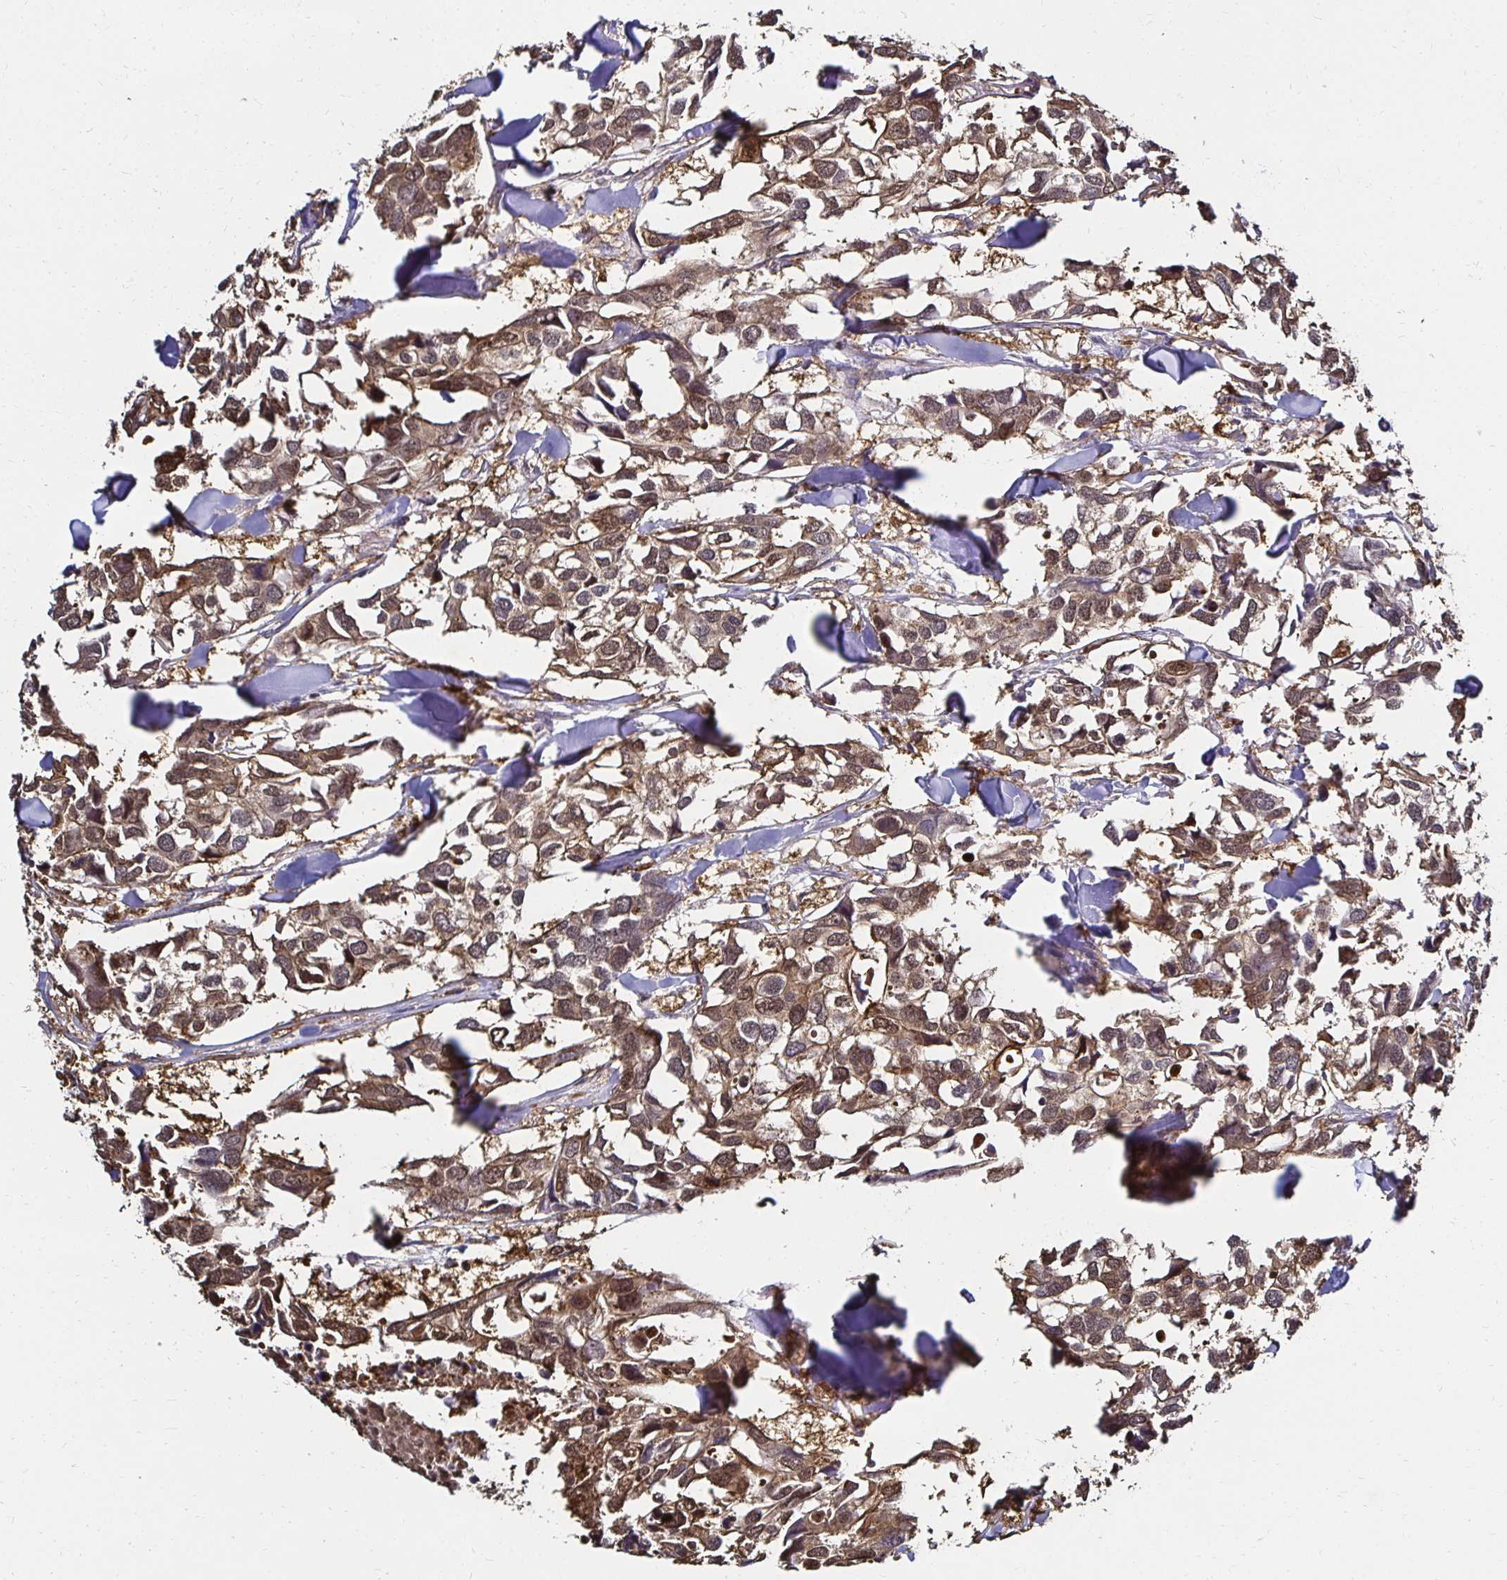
{"staining": {"intensity": "moderate", "quantity": ">75%", "location": "cytoplasmic/membranous"}, "tissue": "breast cancer", "cell_type": "Tumor cells", "image_type": "cancer", "snomed": [{"axis": "morphology", "description": "Duct carcinoma"}, {"axis": "topography", "description": "Breast"}], "caption": "Breast invasive ductal carcinoma tissue displays moderate cytoplasmic/membranous staining in about >75% of tumor cells, visualized by immunohistochemistry.", "gene": "TXN", "patient": {"sex": "female", "age": 83}}